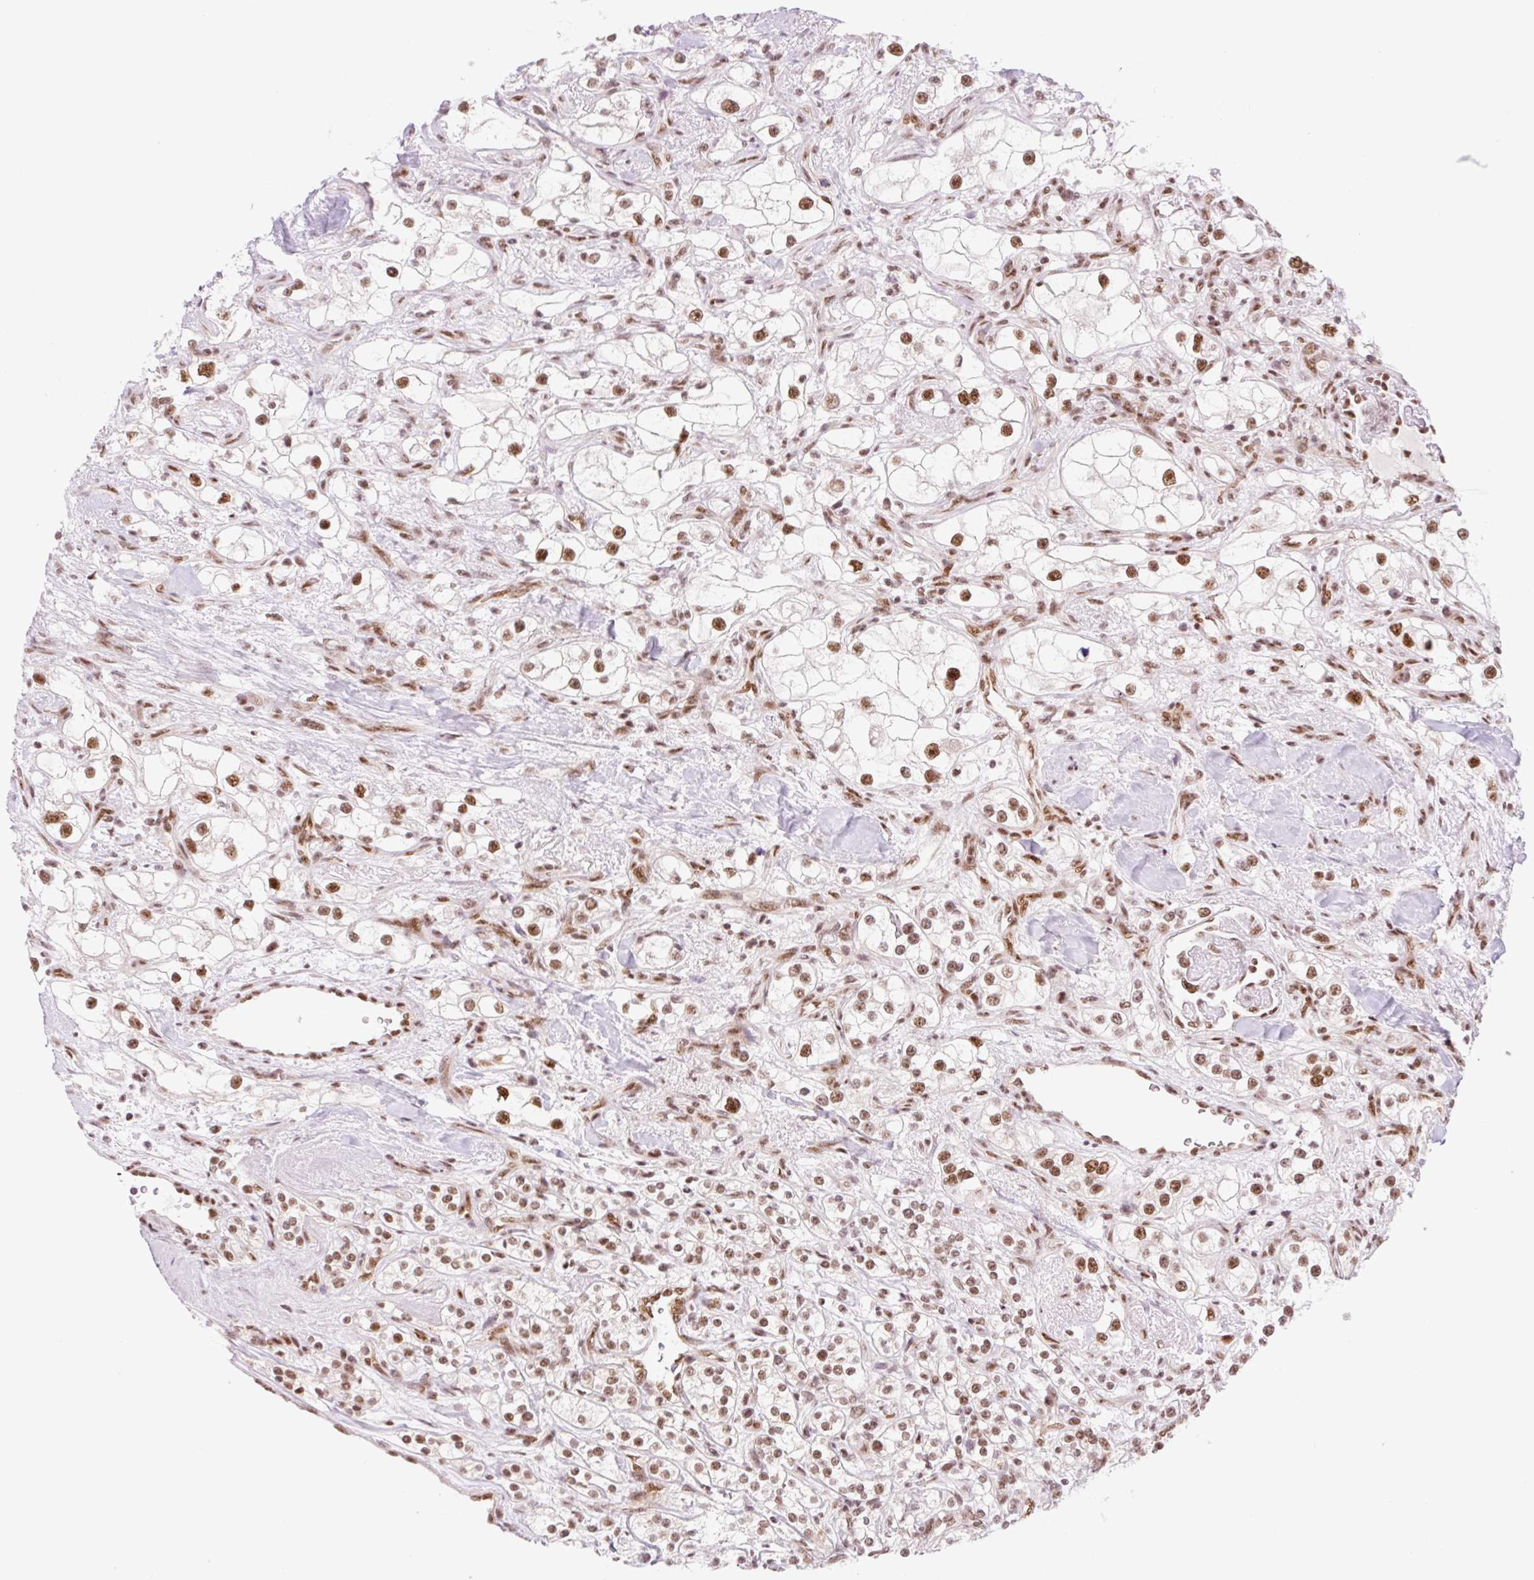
{"staining": {"intensity": "moderate", "quantity": ">75%", "location": "nuclear"}, "tissue": "renal cancer", "cell_type": "Tumor cells", "image_type": "cancer", "snomed": [{"axis": "morphology", "description": "Adenocarcinoma, NOS"}, {"axis": "topography", "description": "Kidney"}], "caption": "Renal cancer stained with IHC shows moderate nuclear positivity in about >75% of tumor cells.", "gene": "PRDM11", "patient": {"sex": "male", "age": 77}}